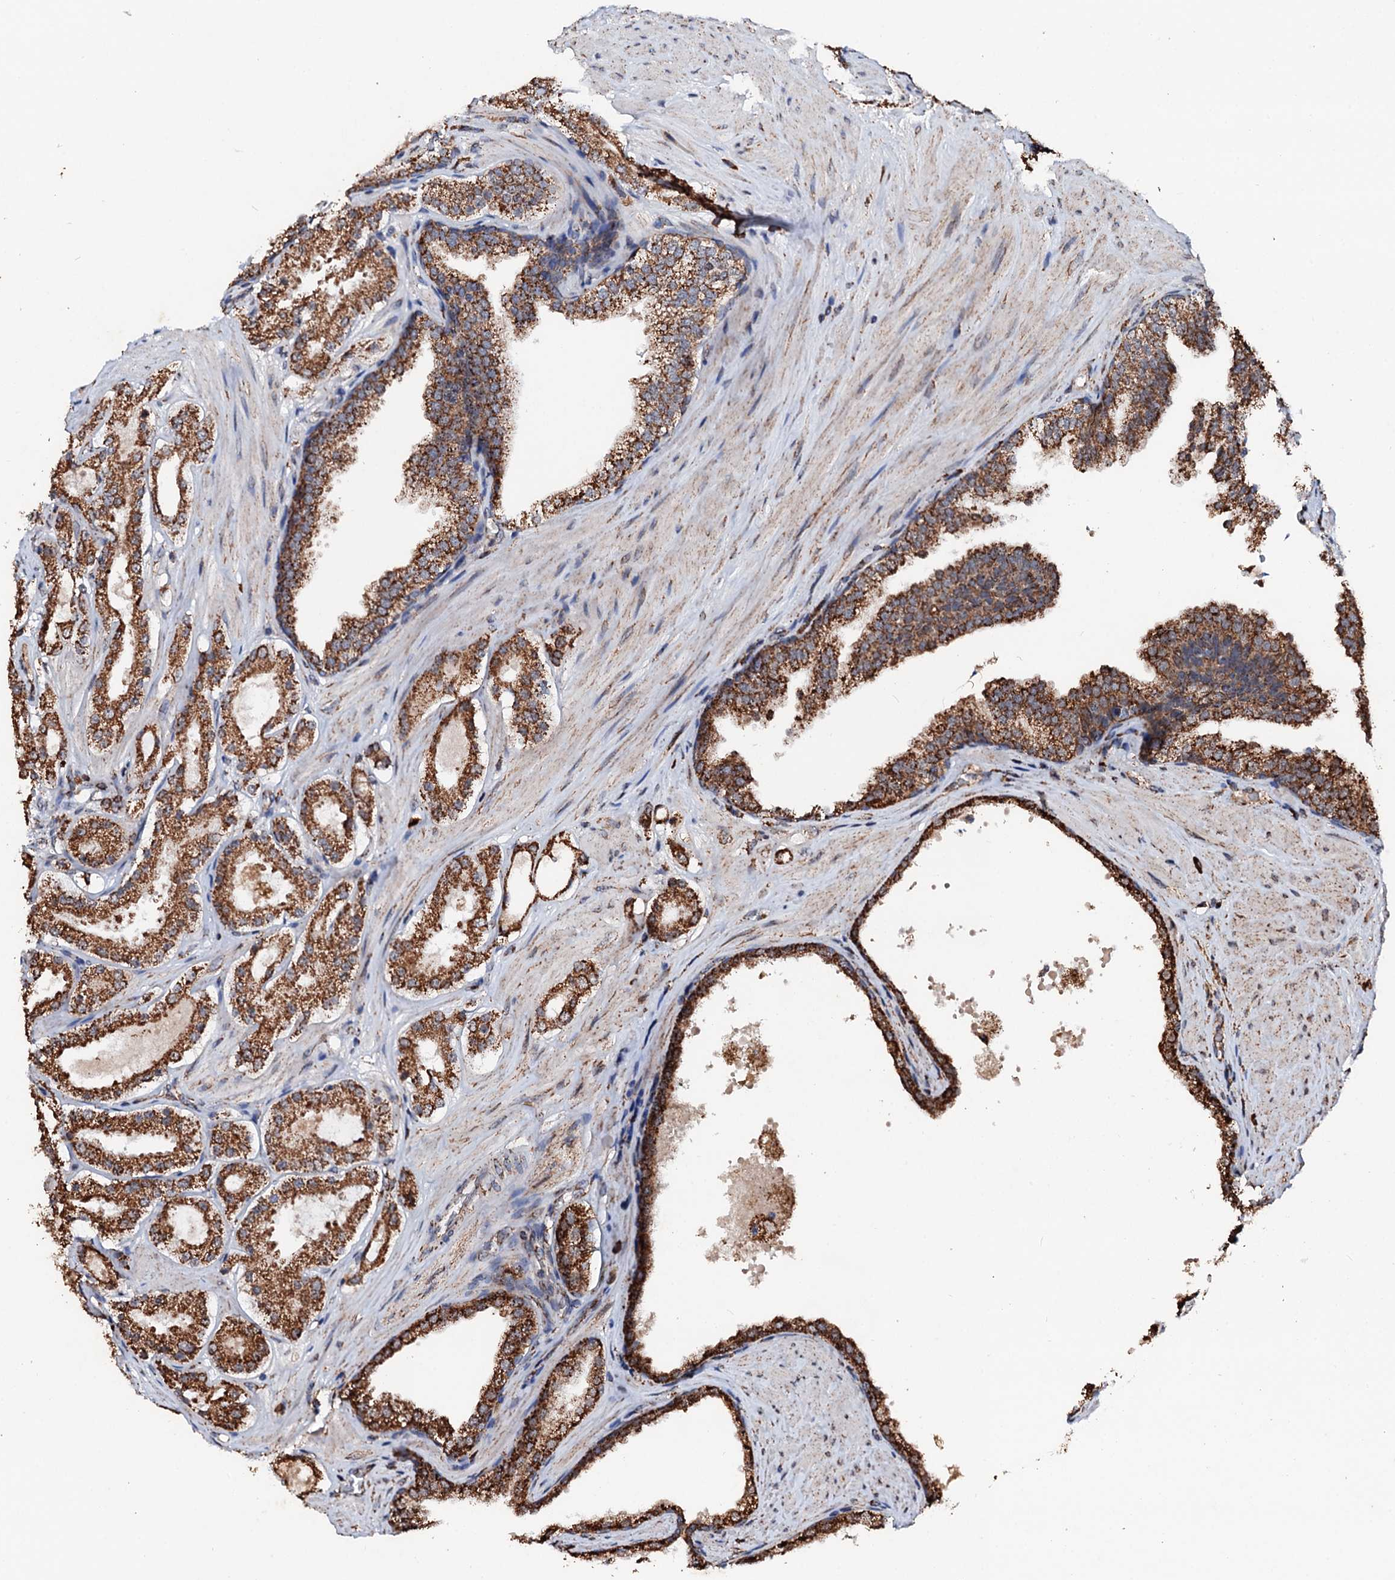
{"staining": {"intensity": "strong", "quantity": ">75%", "location": "cytoplasmic/membranous"}, "tissue": "prostate cancer", "cell_type": "Tumor cells", "image_type": "cancer", "snomed": [{"axis": "morphology", "description": "Adenocarcinoma, High grade"}, {"axis": "topography", "description": "Prostate"}], "caption": "Immunohistochemistry (IHC) (DAB) staining of prostate high-grade adenocarcinoma exhibits strong cytoplasmic/membranous protein staining in about >75% of tumor cells.", "gene": "SECISBP2L", "patient": {"sex": "male", "age": 65}}